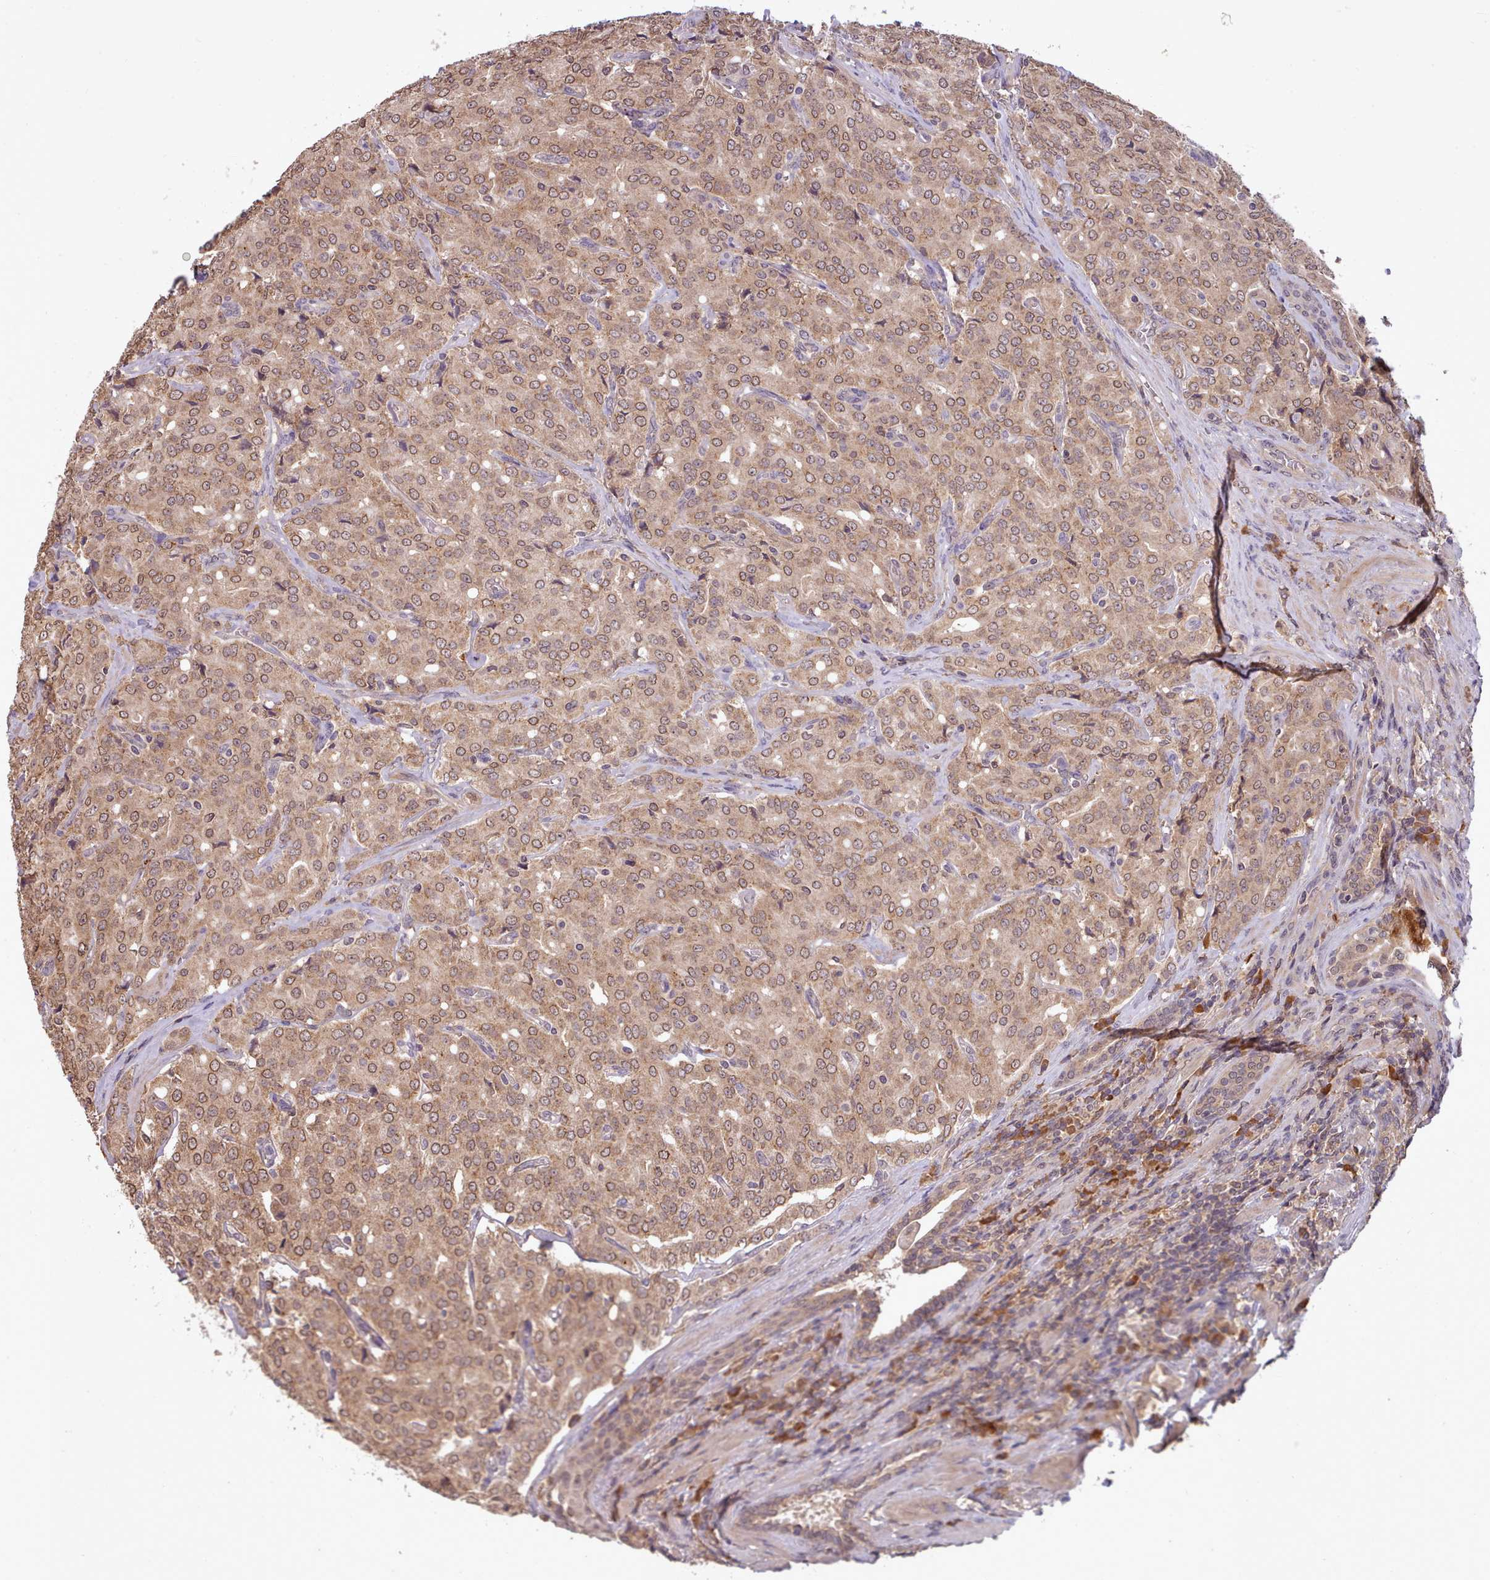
{"staining": {"intensity": "moderate", "quantity": ">75%", "location": "cytoplasmic/membranous,nuclear"}, "tissue": "prostate cancer", "cell_type": "Tumor cells", "image_type": "cancer", "snomed": [{"axis": "morphology", "description": "Adenocarcinoma, High grade"}, {"axis": "topography", "description": "Prostate"}], "caption": "Adenocarcinoma (high-grade) (prostate) stained with a brown dye displays moderate cytoplasmic/membranous and nuclear positive expression in about >75% of tumor cells.", "gene": "PIP4P1", "patient": {"sex": "male", "age": 68}}